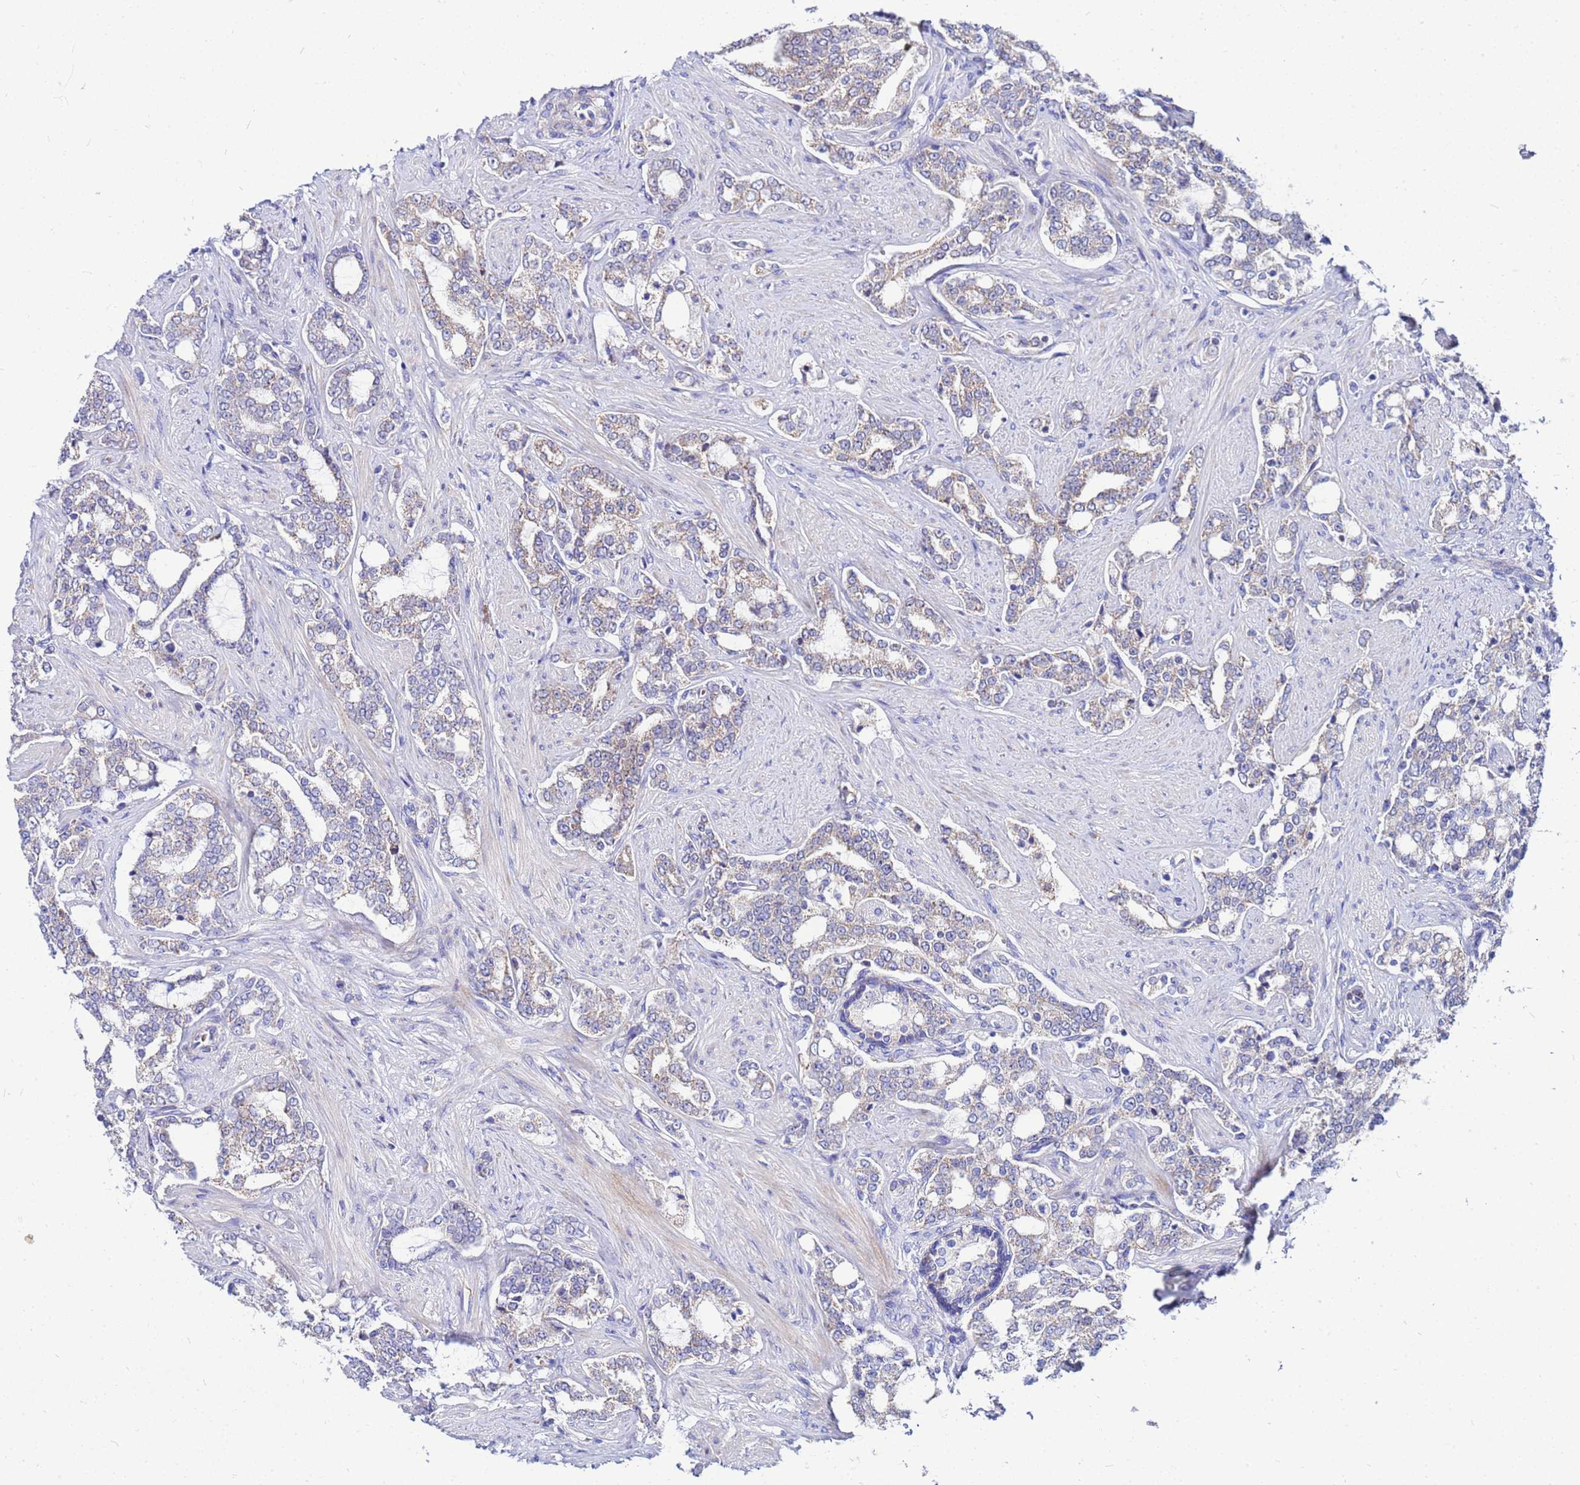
{"staining": {"intensity": "weak", "quantity": "25%-75%", "location": "cytoplasmic/membranous"}, "tissue": "prostate cancer", "cell_type": "Tumor cells", "image_type": "cancer", "snomed": [{"axis": "morphology", "description": "Adenocarcinoma, High grade"}, {"axis": "topography", "description": "Prostate"}], "caption": "IHC photomicrograph of neoplastic tissue: adenocarcinoma (high-grade) (prostate) stained using immunohistochemistry (IHC) demonstrates low levels of weak protein expression localized specifically in the cytoplasmic/membranous of tumor cells, appearing as a cytoplasmic/membranous brown color.", "gene": "FAHD2A", "patient": {"sex": "male", "age": 64}}